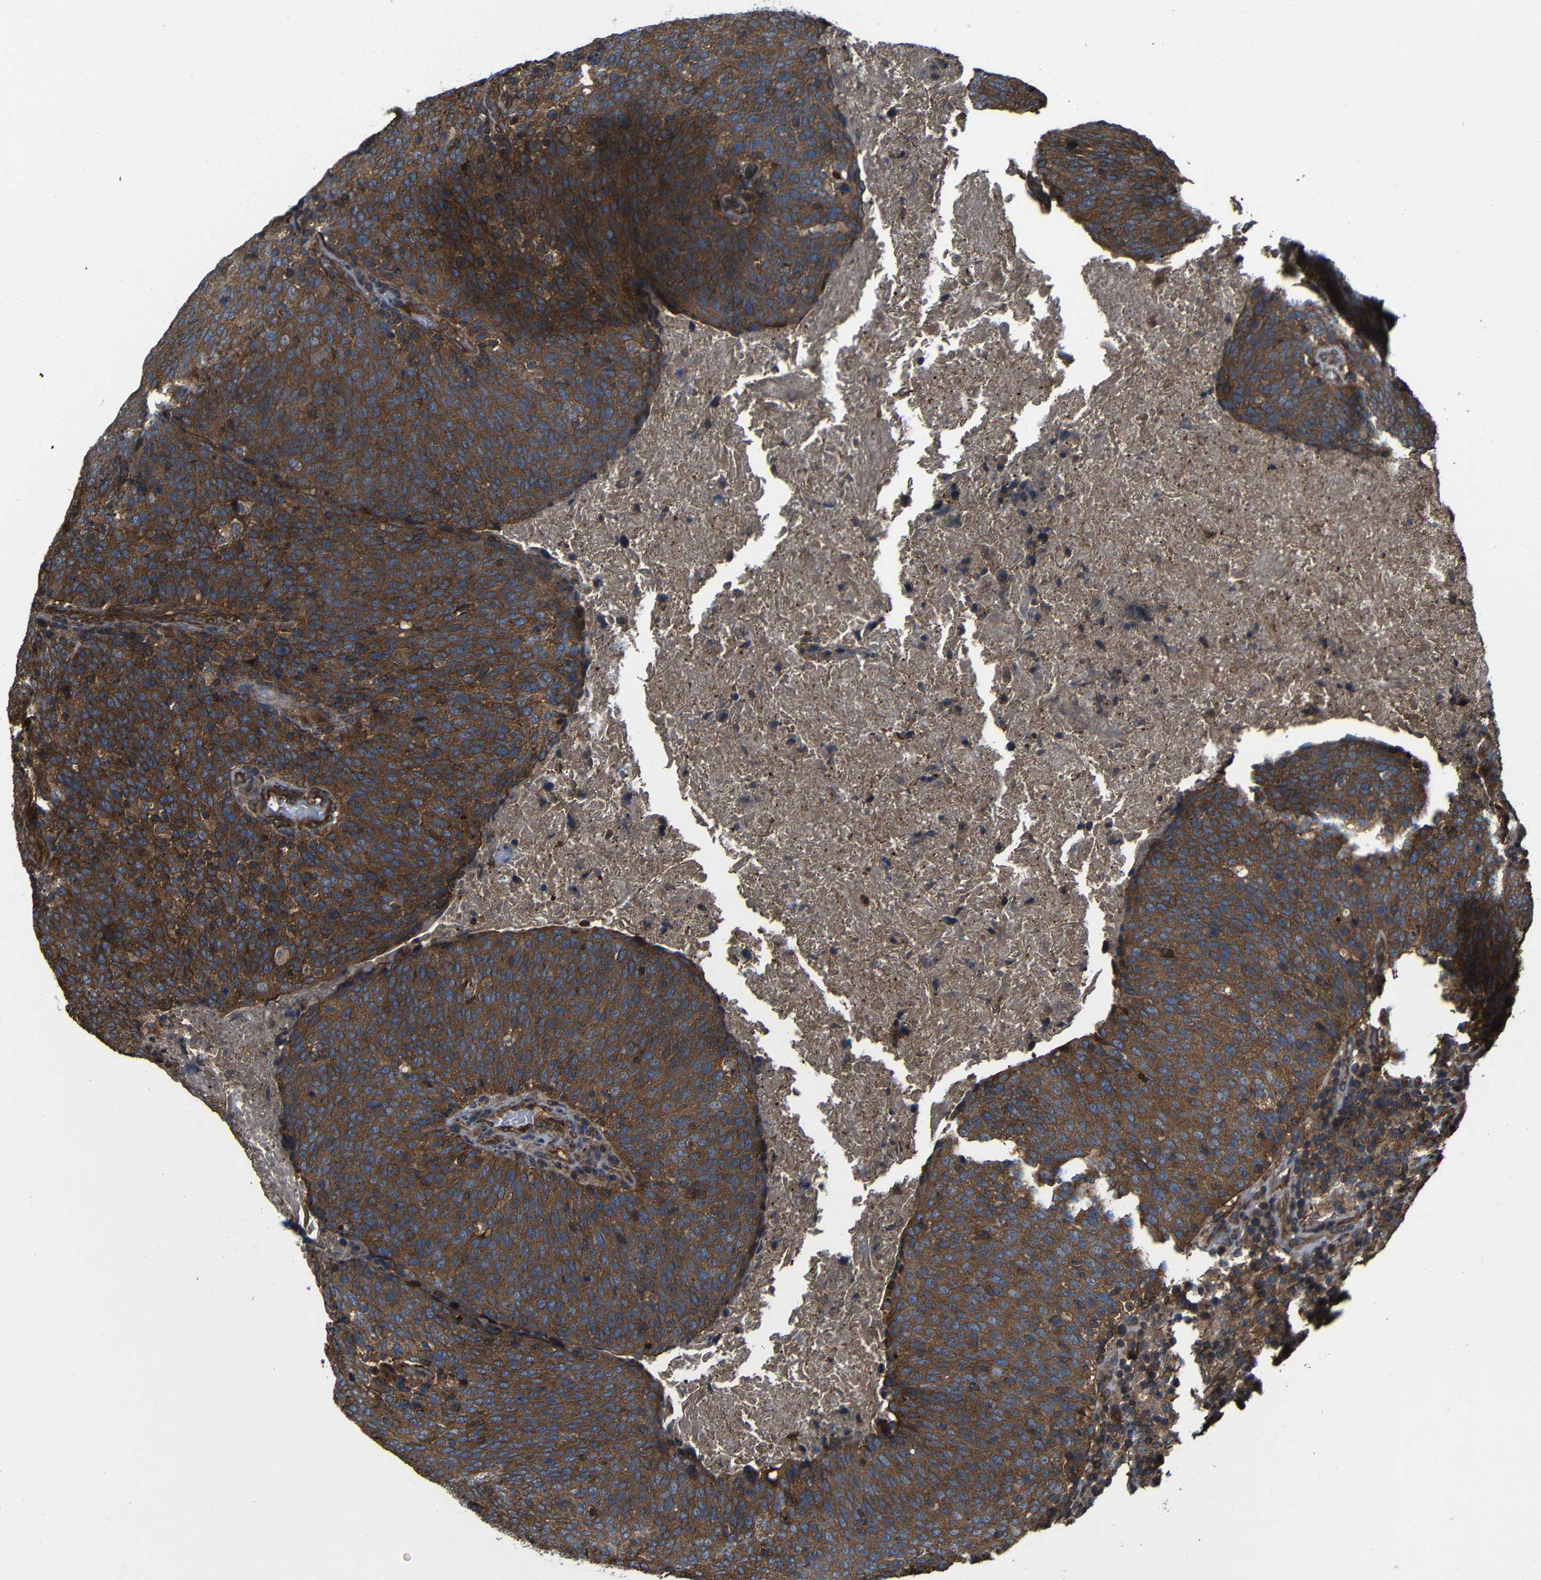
{"staining": {"intensity": "strong", "quantity": ">75%", "location": "cytoplasmic/membranous"}, "tissue": "head and neck cancer", "cell_type": "Tumor cells", "image_type": "cancer", "snomed": [{"axis": "morphology", "description": "Squamous cell carcinoma, NOS"}, {"axis": "morphology", "description": "Squamous cell carcinoma, metastatic, NOS"}, {"axis": "topography", "description": "Lymph node"}, {"axis": "topography", "description": "Head-Neck"}], "caption": "IHC micrograph of head and neck metastatic squamous cell carcinoma stained for a protein (brown), which reveals high levels of strong cytoplasmic/membranous staining in approximately >75% of tumor cells.", "gene": "PTCH1", "patient": {"sex": "male", "age": 62}}